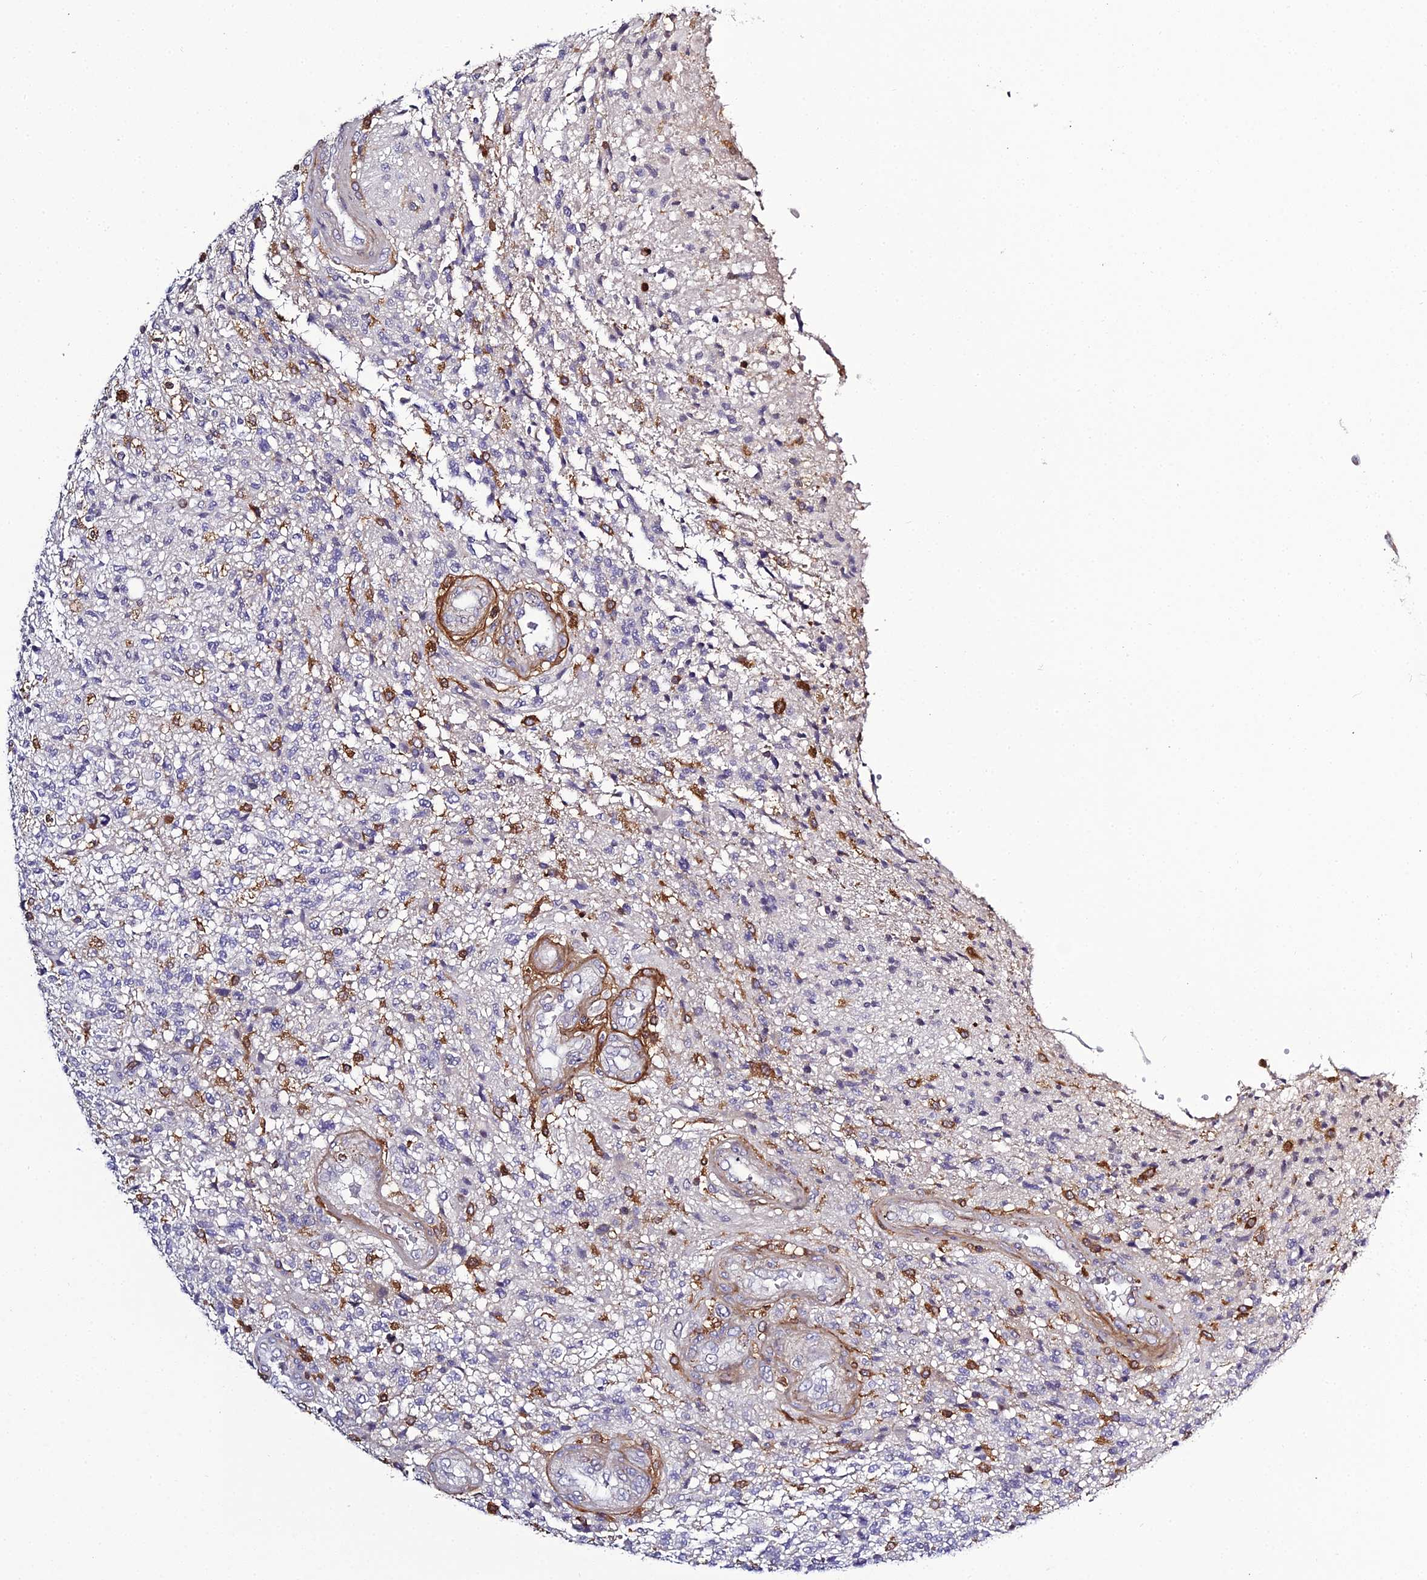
{"staining": {"intensity": "negative", "quantity": "none", "location": "none"}, "tissue": "glioma", "cell_type": "Tumor cells", "image_type": "cancer", "snomed": [{"axis": "morphology", "description": "Glioma, malignant, High grade"}, {"axis": "topography", "description": "Brain"}], "caption": "Immunohistochemical staining of human high-grade glioma (malignant) shows no significant staining in tumor cells. (DAB immunohistochemistry visualized using brightfield microscopy, high magnification).", "gene": "IL4I1", "patient": {"sex": "male", "age": 56}}